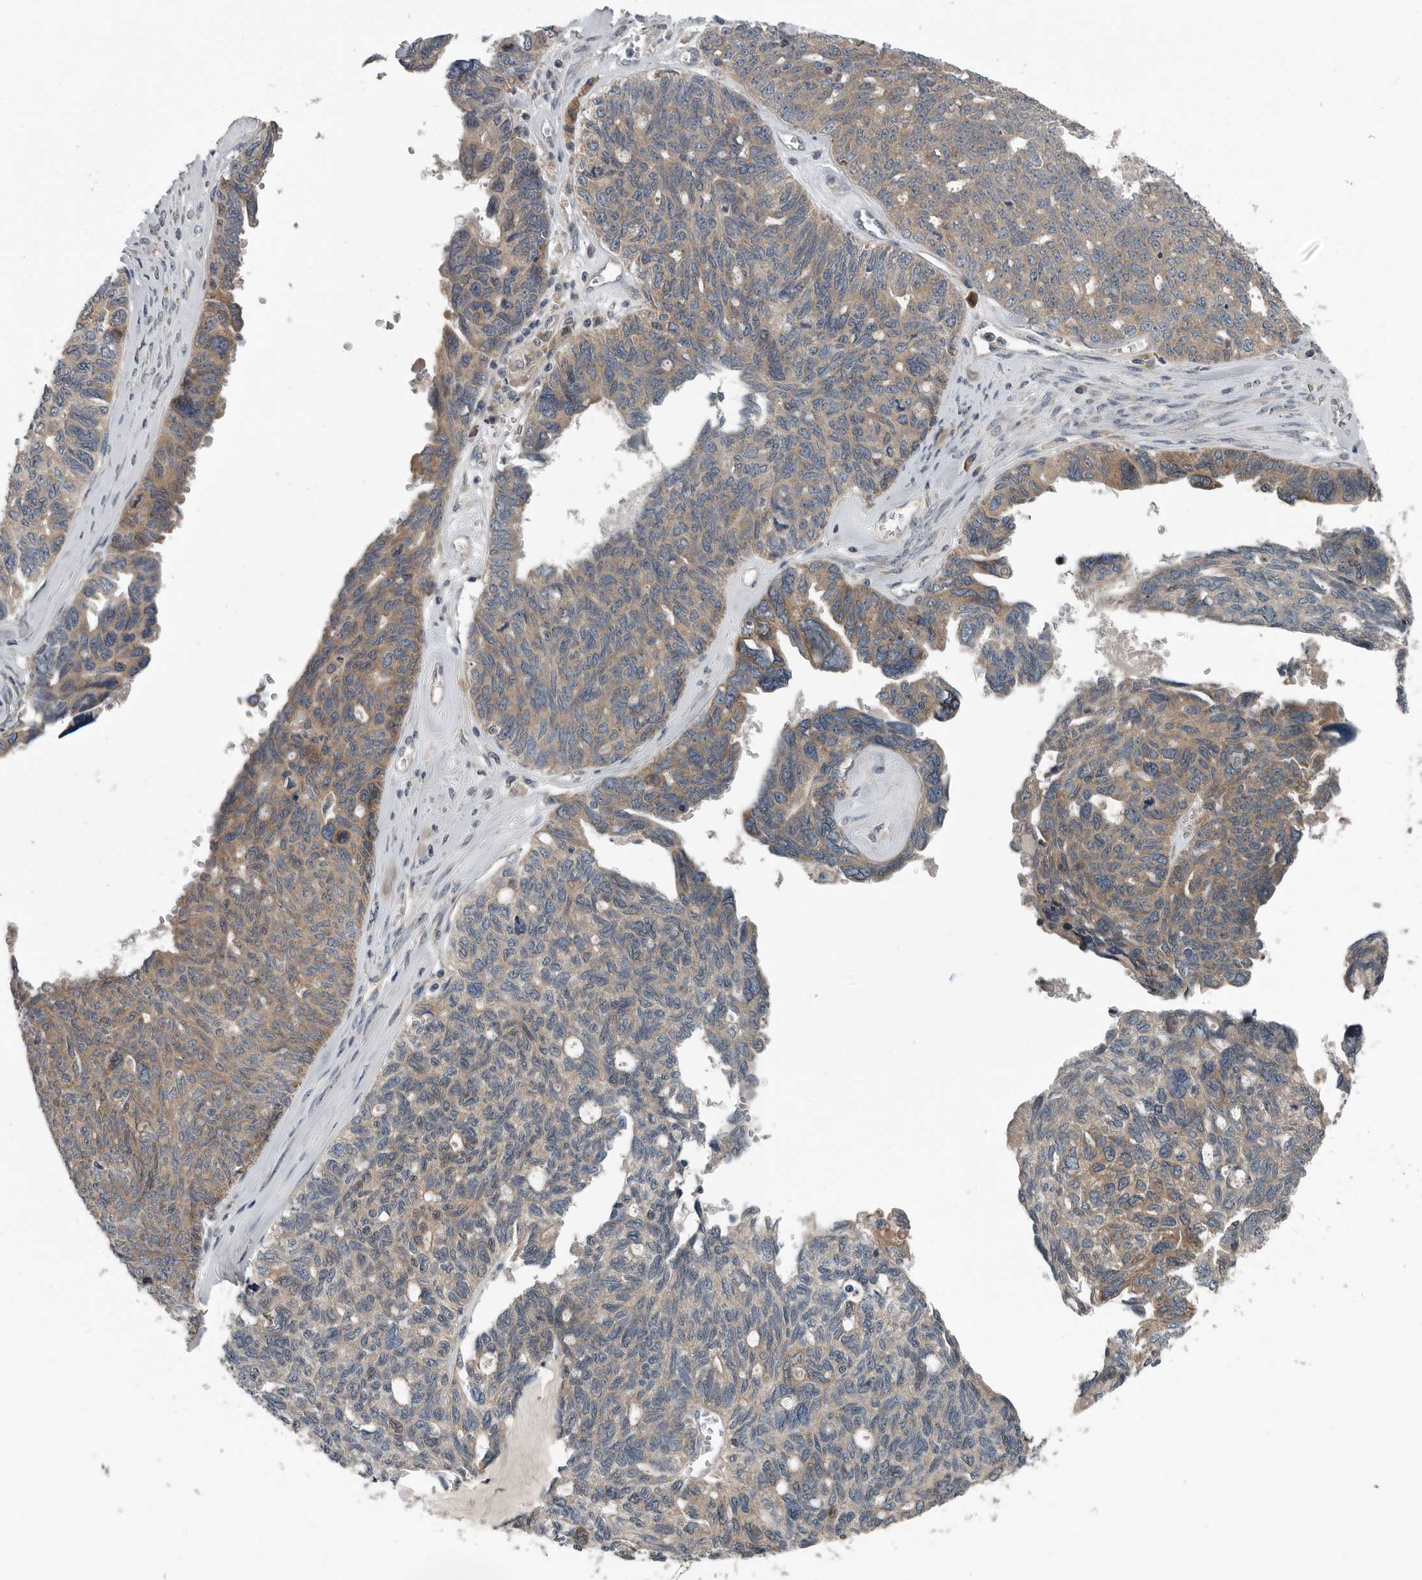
{"staining": {"intensity": "weak", "quantity": ">75%", "location": "cytoplasmic/membranous"}, "tissue": "ovarian cancer", "cell_type": "Tumor cells", "image_type": "cancer", "snomed": [{"axis": "morphology", "description": "Cystadenocarcinoma, serous, NOS"}, {"axis": "topography", "description": "Ovary"}], "caption": "An immunohistochemistry (IHC) micrograph of tumor tissue is shown. Protein staining in brown highlights weak cytoplasmic/membranous positivity in ovarian cancer within tumor cells.", "gene": "TMEM199", "patient": {"sex": "female", "age": 79}}